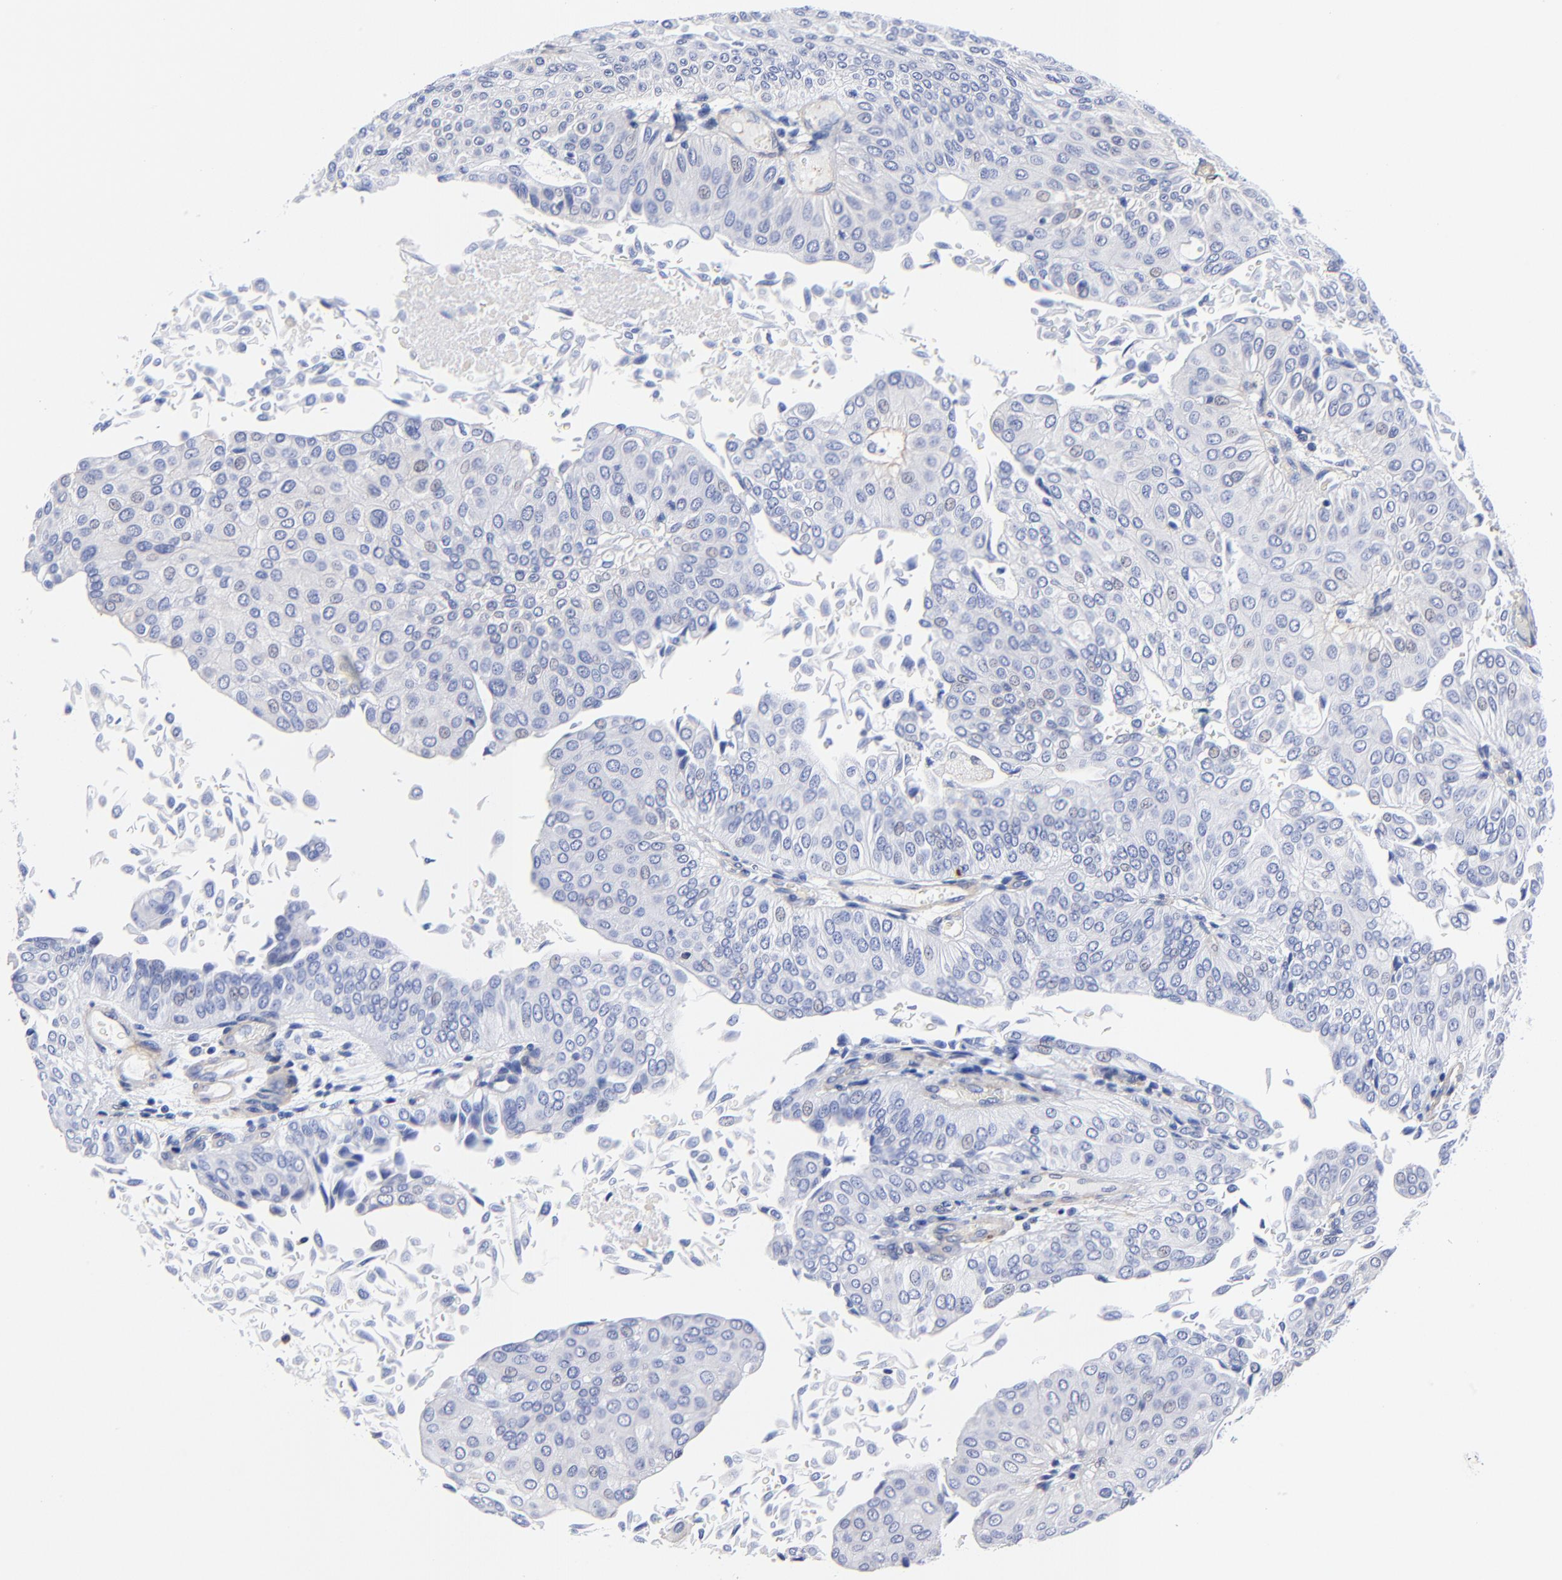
{"staining": {"intensity": "negative", "quantity": "none", "location": "none"}, "tissue": "urothelial cancer", "cell_type": "Tumor cells", "image_type": "cancer", "snomed": [{"axis": "morphology", "description": "Urothelial carcinoma, Low grade"}, {"axis": "topography", "description": "Urinary bladder"}], "caption": "A high-resolution histopathology image shows immunohistochemistry (IHC) staining of urothelial cancer, which demonstrates no significant staining in tumor cells.", "gene": "TAGLN2", "patient": {"sex": "male", "age": 64}}